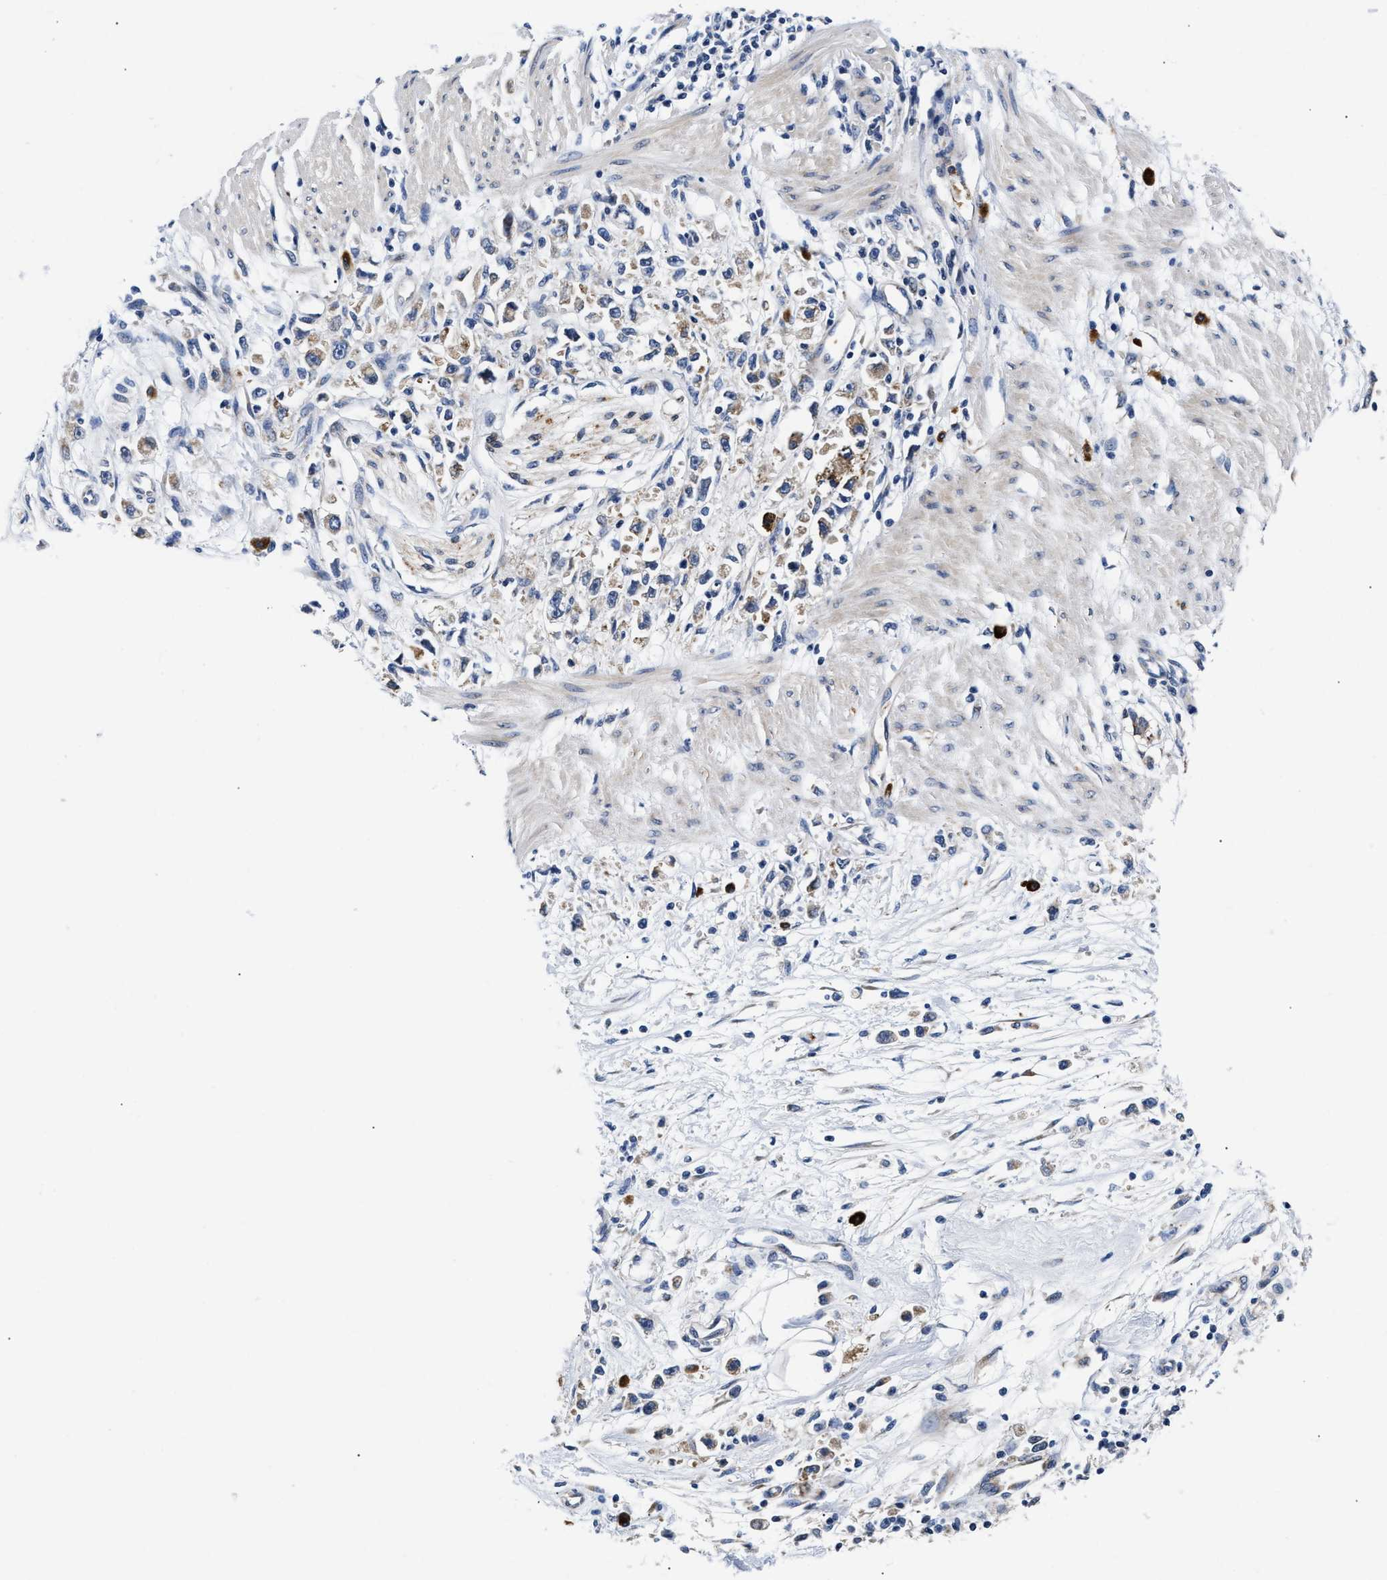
{"staining": {"intensity": "weak", "quantity": "<25%", "location": "cytoplasmic/membranous"}, "tissue": "stomach cancer", "cell_type": "Tumor cells", "image_type": "cancer", "snomed": [{"axis": "morphology", "description": "Adenocarcinoma, NOS"}, {"axis": "topography", "description": "Stomach"}], "caption": "Human stomach cancer stained for a protein using IHC displays no staining in tumor cells.", "gene": "RINT1", "patient": {"sex": "female", "age": 59}}